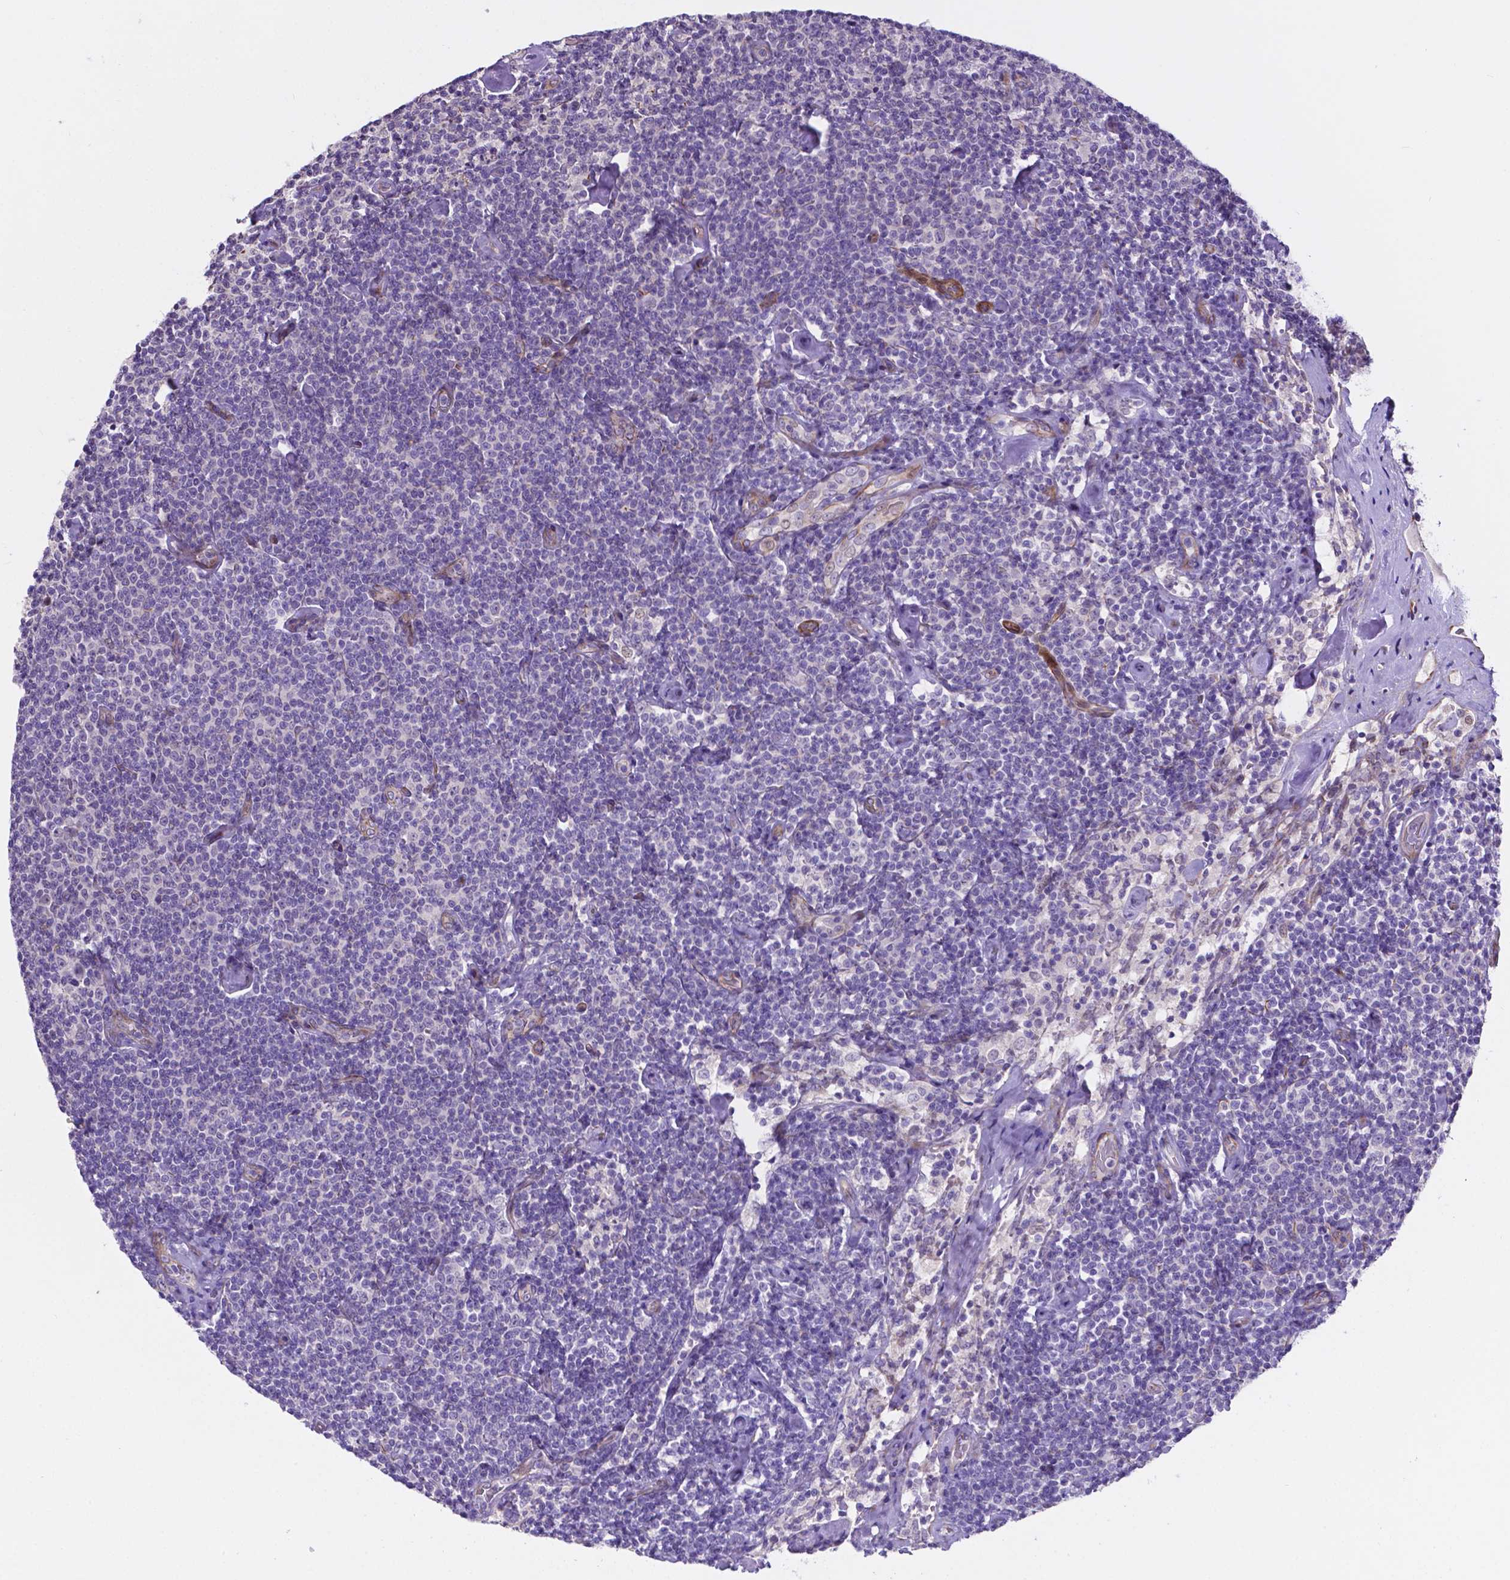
{"staining": {"intensity": "negative", "quantity": "none", "location": "none"}, "tissue": "lymphoma", "cell_type": "Tumor cells", "image_type": "cancer", "snomed": [{"axis": "morphology", "description": "Malignant lymphoma, non-Hodgkin's type, Low grade"}, {"axis": "topography", "description": "Lymph node"}], "caption": "High magnification brightfield microscopy of lymphoma stained with DAB (3,3'-diaminobenzidine) (brown) and counterstained with hematoxylin (blue): tumor cells show no significant staining.", "gene": "PFKFB4", "patient": {"sex": "male", "age": 81}}